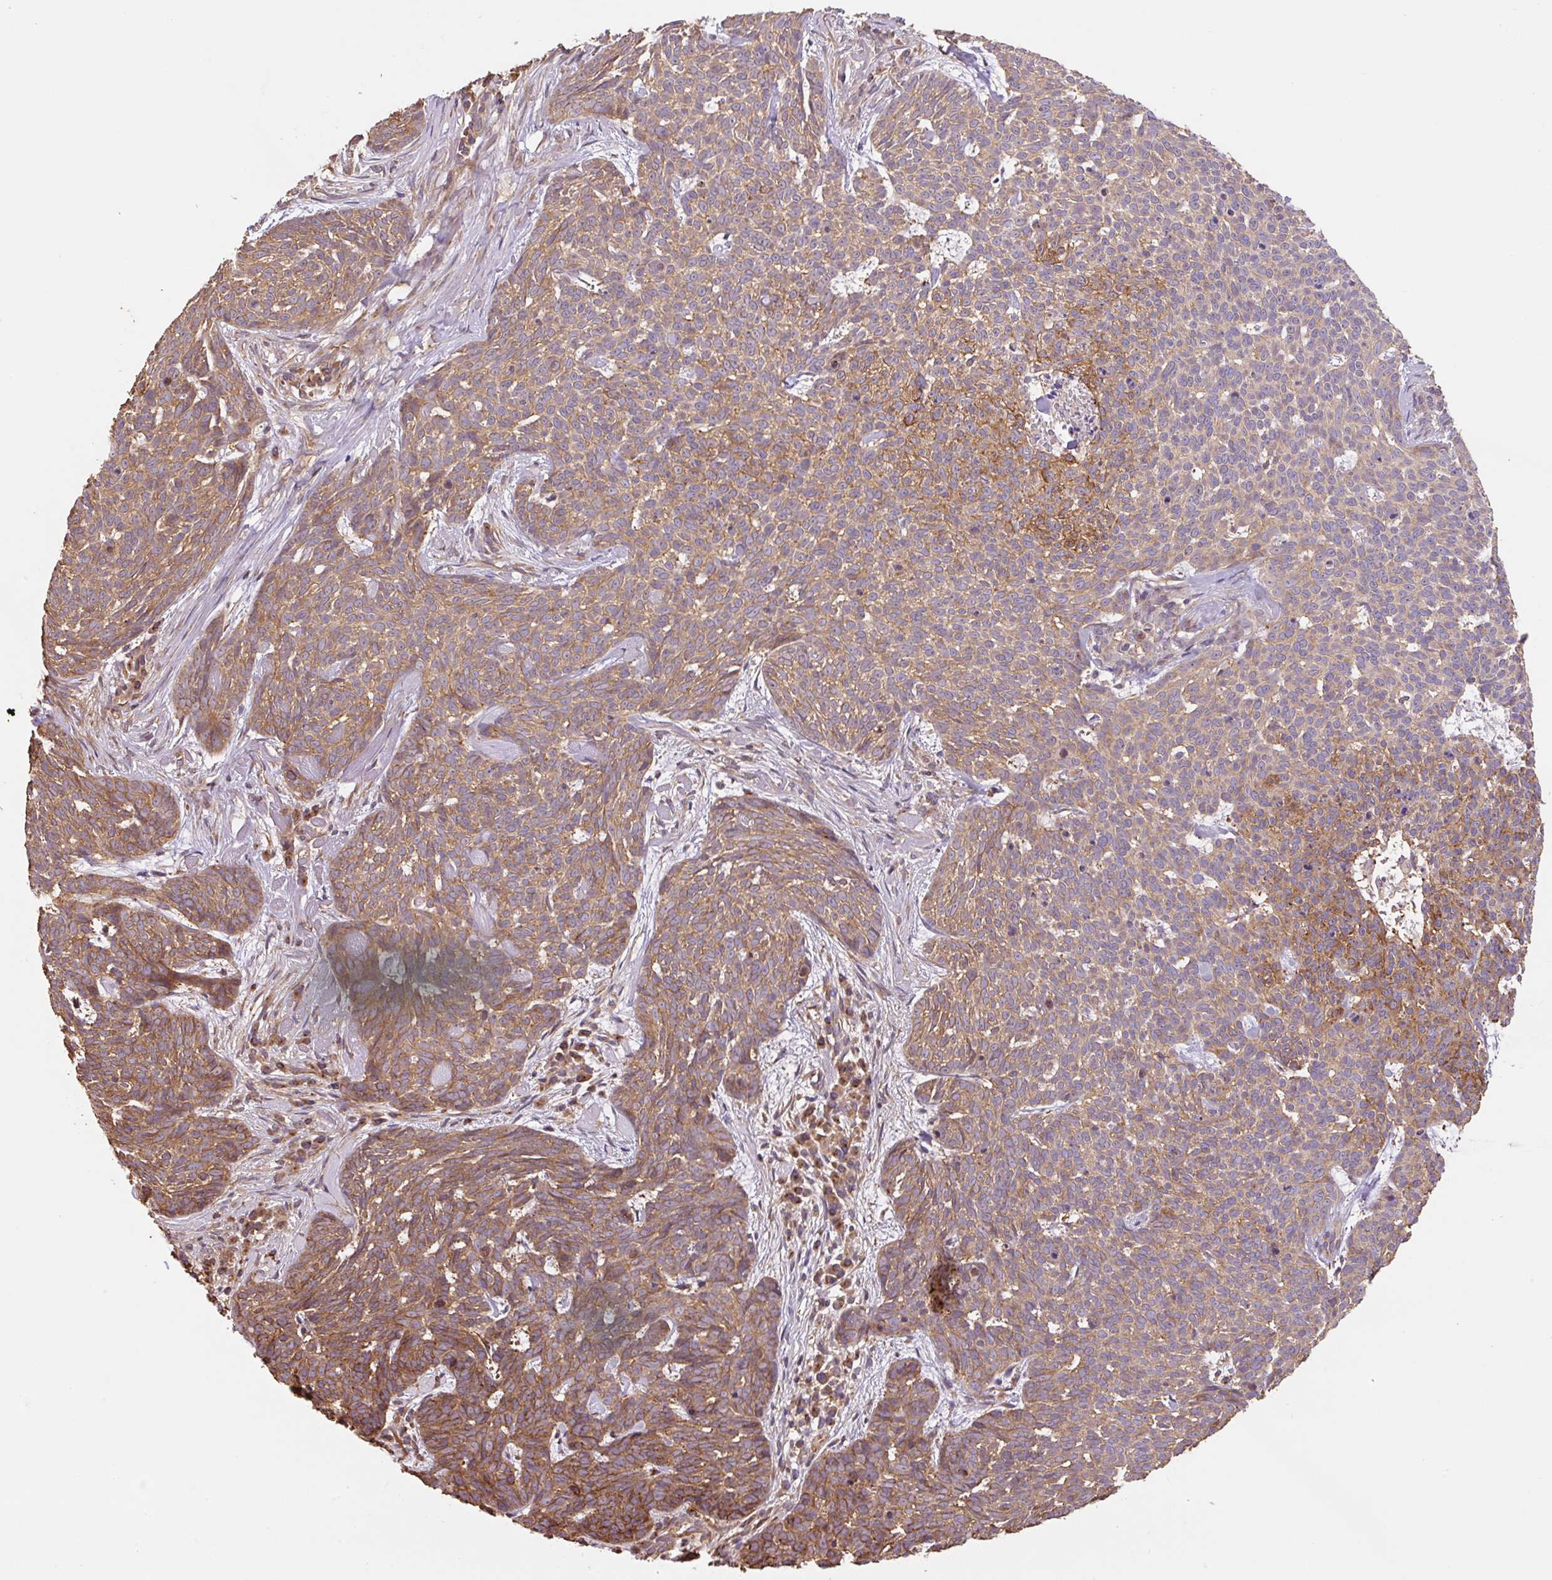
{"staining": {"intensity": "moderate", "quantity": ">75%", "location": "cytoplasmic/membranous"}, "tissue": "skin cancer", "cell_type": "Tumor cells", "image_type": "cancer", "snomed": [{"axis": "morphology", "description": "Basal cell carcinoma"}, {"axis": "topography", "description": "Skin"}], "caption": "Basal cell carcinoma (skin) stained with a brown dye displays moderate cytoplasmic/membranous positive expression in about >75% of tumor cells.", "gene": "COX8A", "patient": {"sex": "female", "age": 93}}